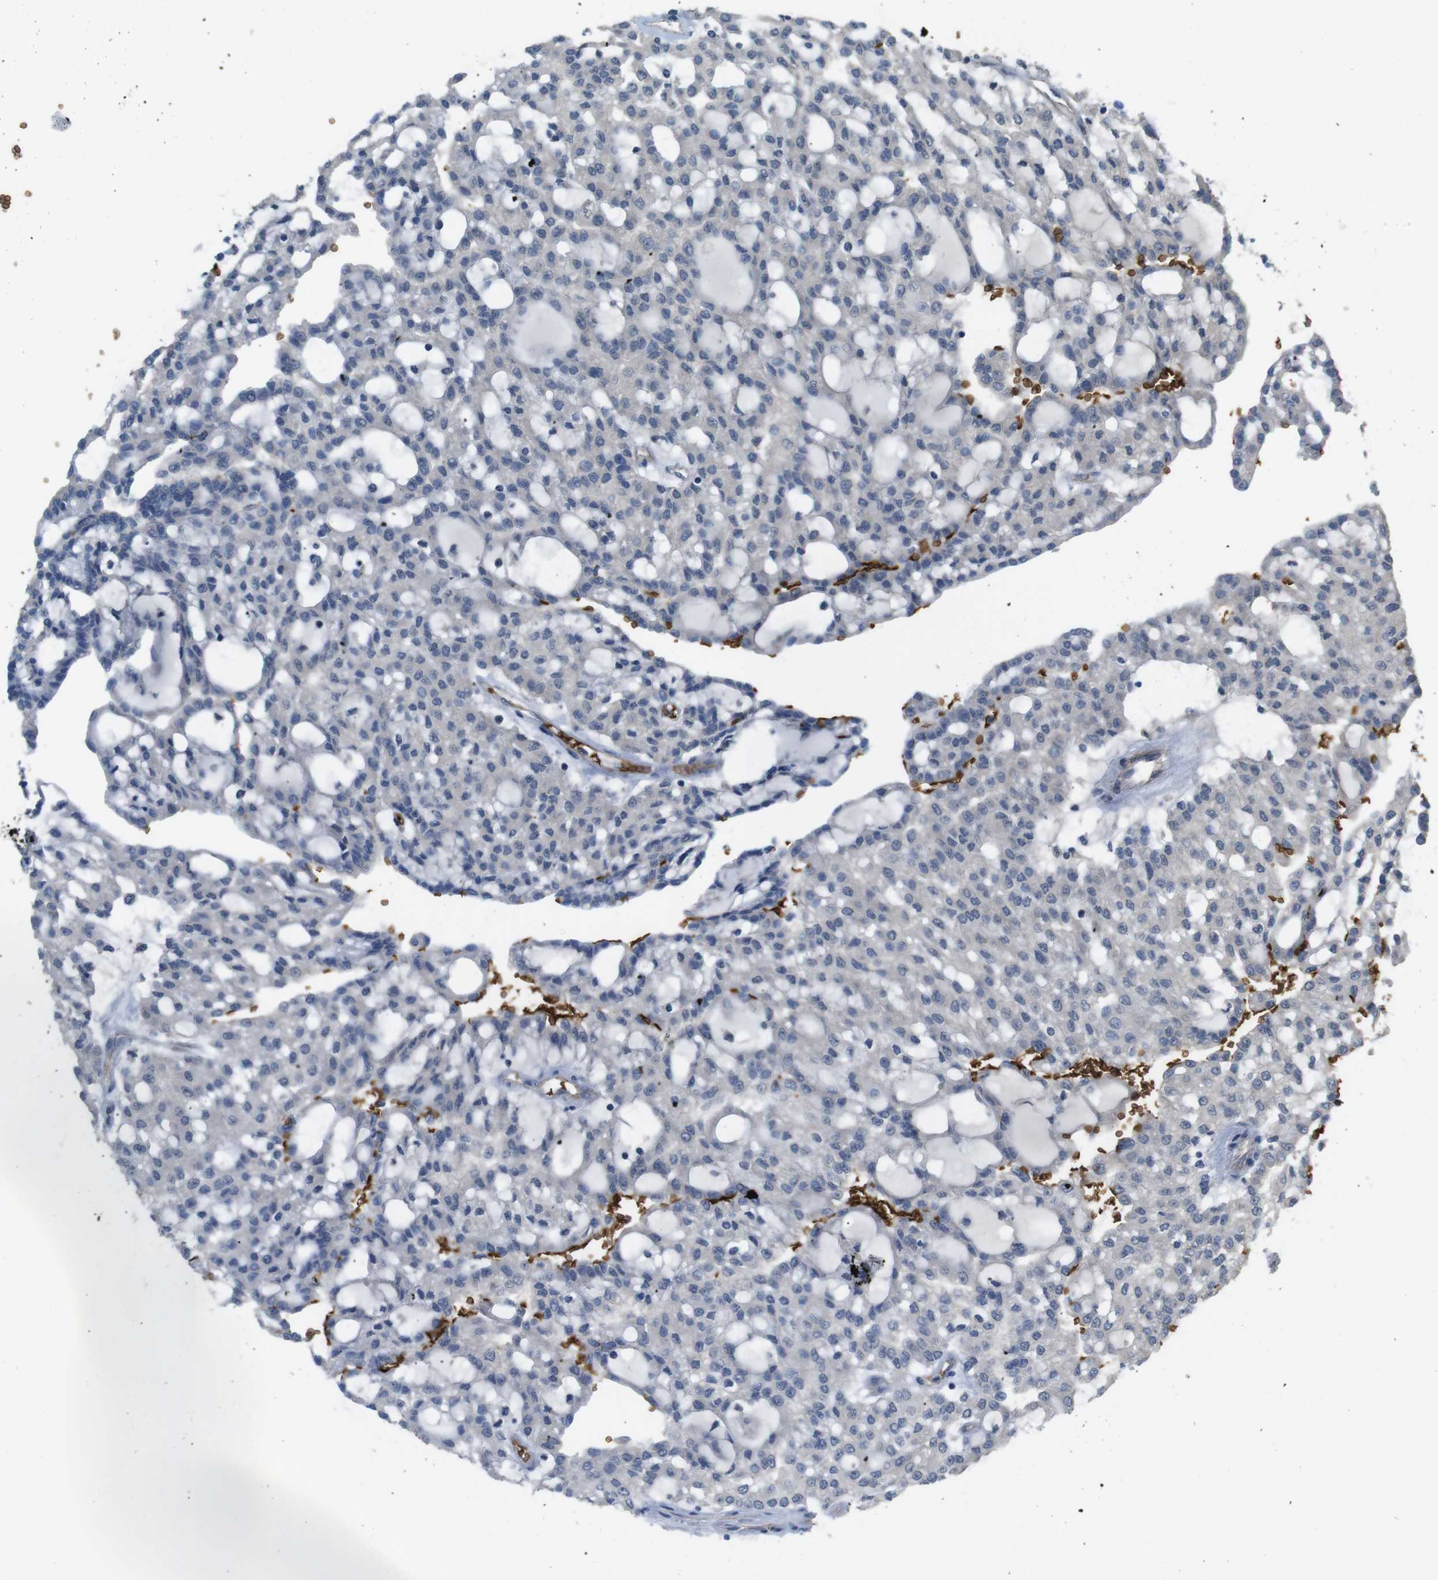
{"staining": {"intensity": "negative", "quantity": "none", "location": "none"}, "tissue": "renal cancer", "cell_type": "Tumor cells", "image_type": "cancer", "snomed": [{"axis": "morphology", "description": "Adenocarcinoma, NOS"}, {"axis": "topography", "description": "Kidney"}], "caption": "Renal adenocarcinoma stained for a protein using immunohistochemistry (IHC) displays no staining tumor cells.", "gene": "GYPA", "patient": {"sex": "male", "age": 63}}